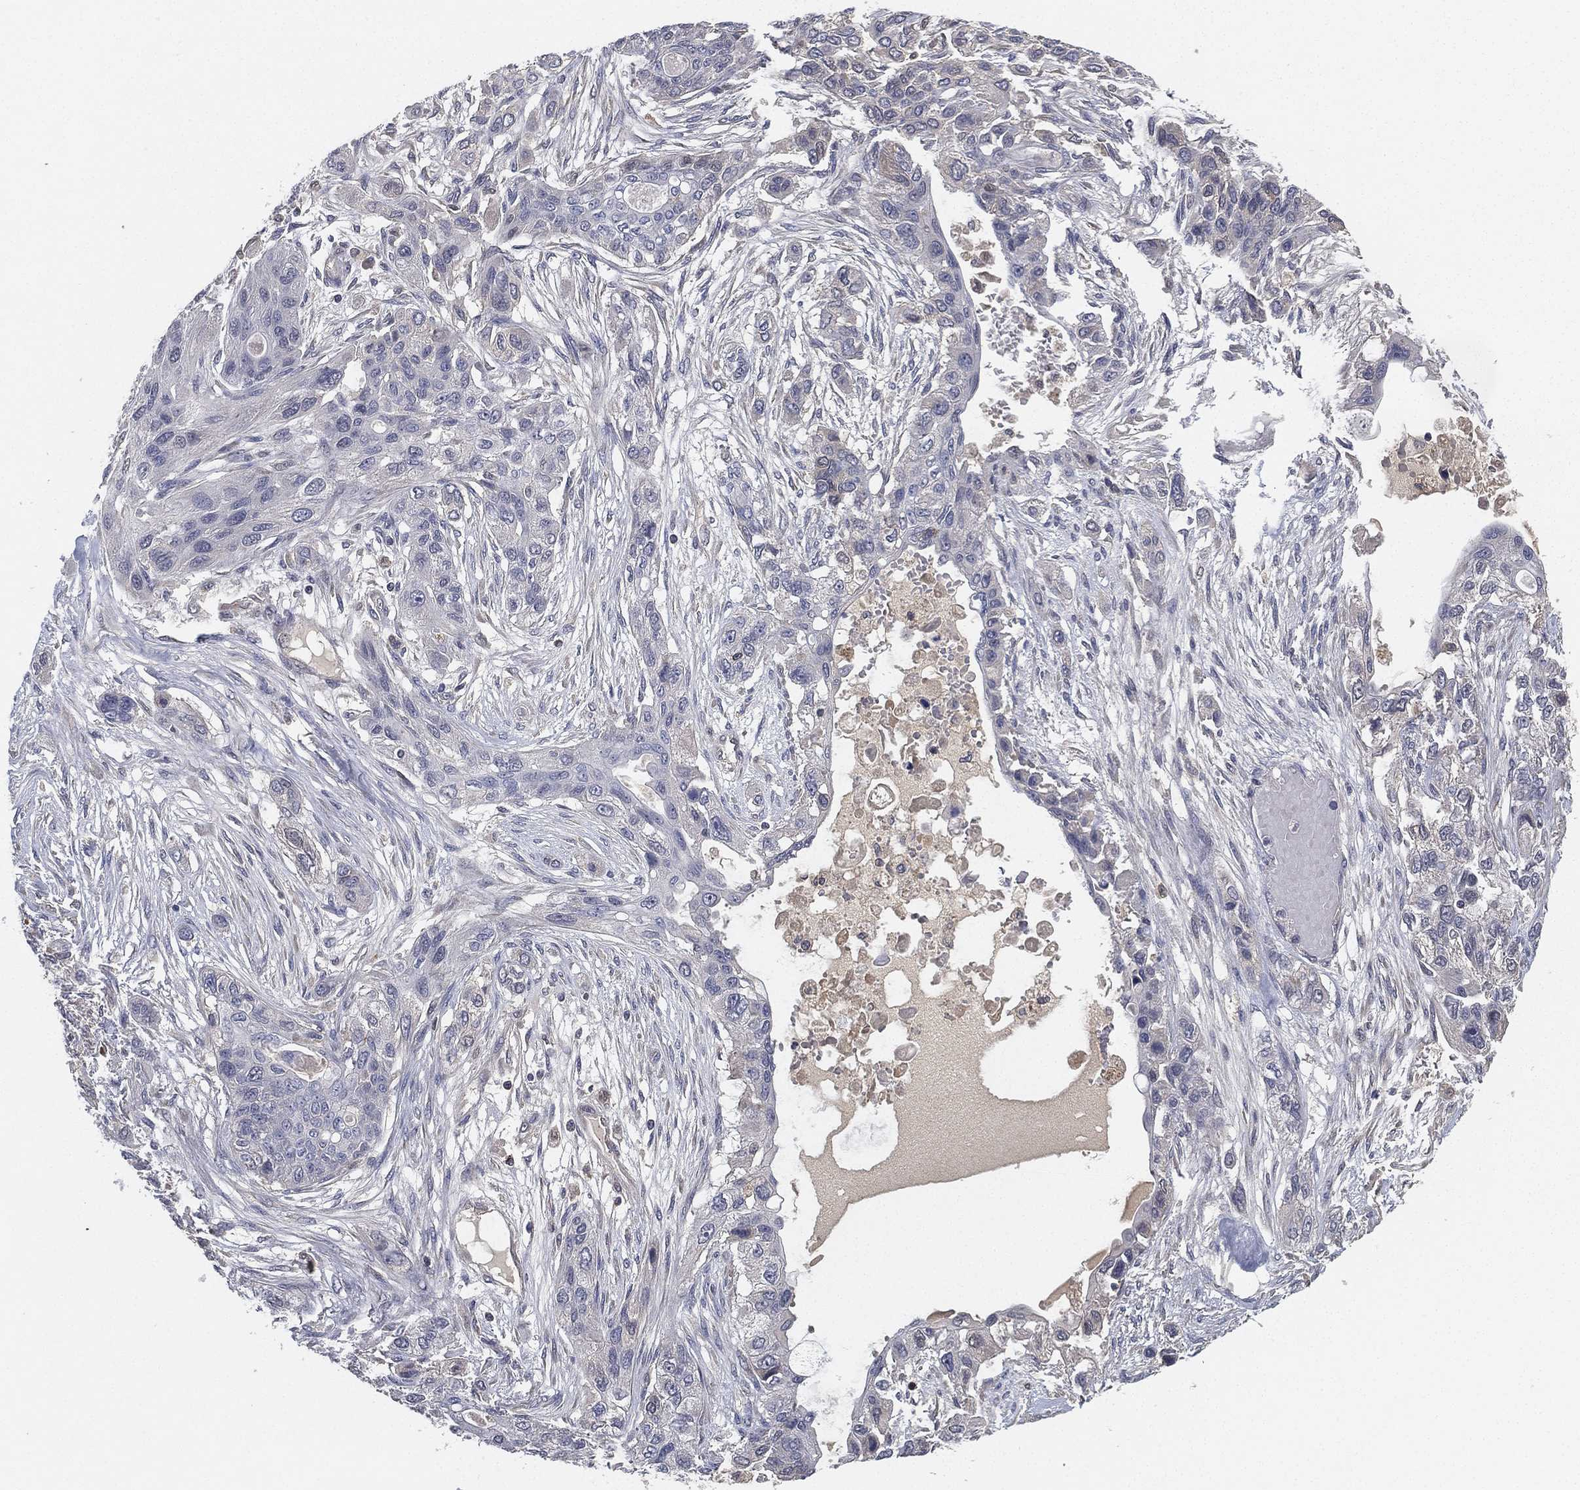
{"staining": {"intensity": "negative", "quantity": "none", "location": "none"}, "tissue": "lung cancer", "cell_type": "Tumor cells", "image_type": "cancer", "snomed": [{"axis": "morphology", "description": "Squamous cell carcinoma, NOS"}, {"axis": "topography", "description": "Lung"}], "caption": "This is an immunohistochemistry (IHC) micrograph of lung cancer (squamous cell carcinoma). There is no expression in tumor cells.", "gene": "CFAP251", "patient": {"sex": "female", "age": 70}}